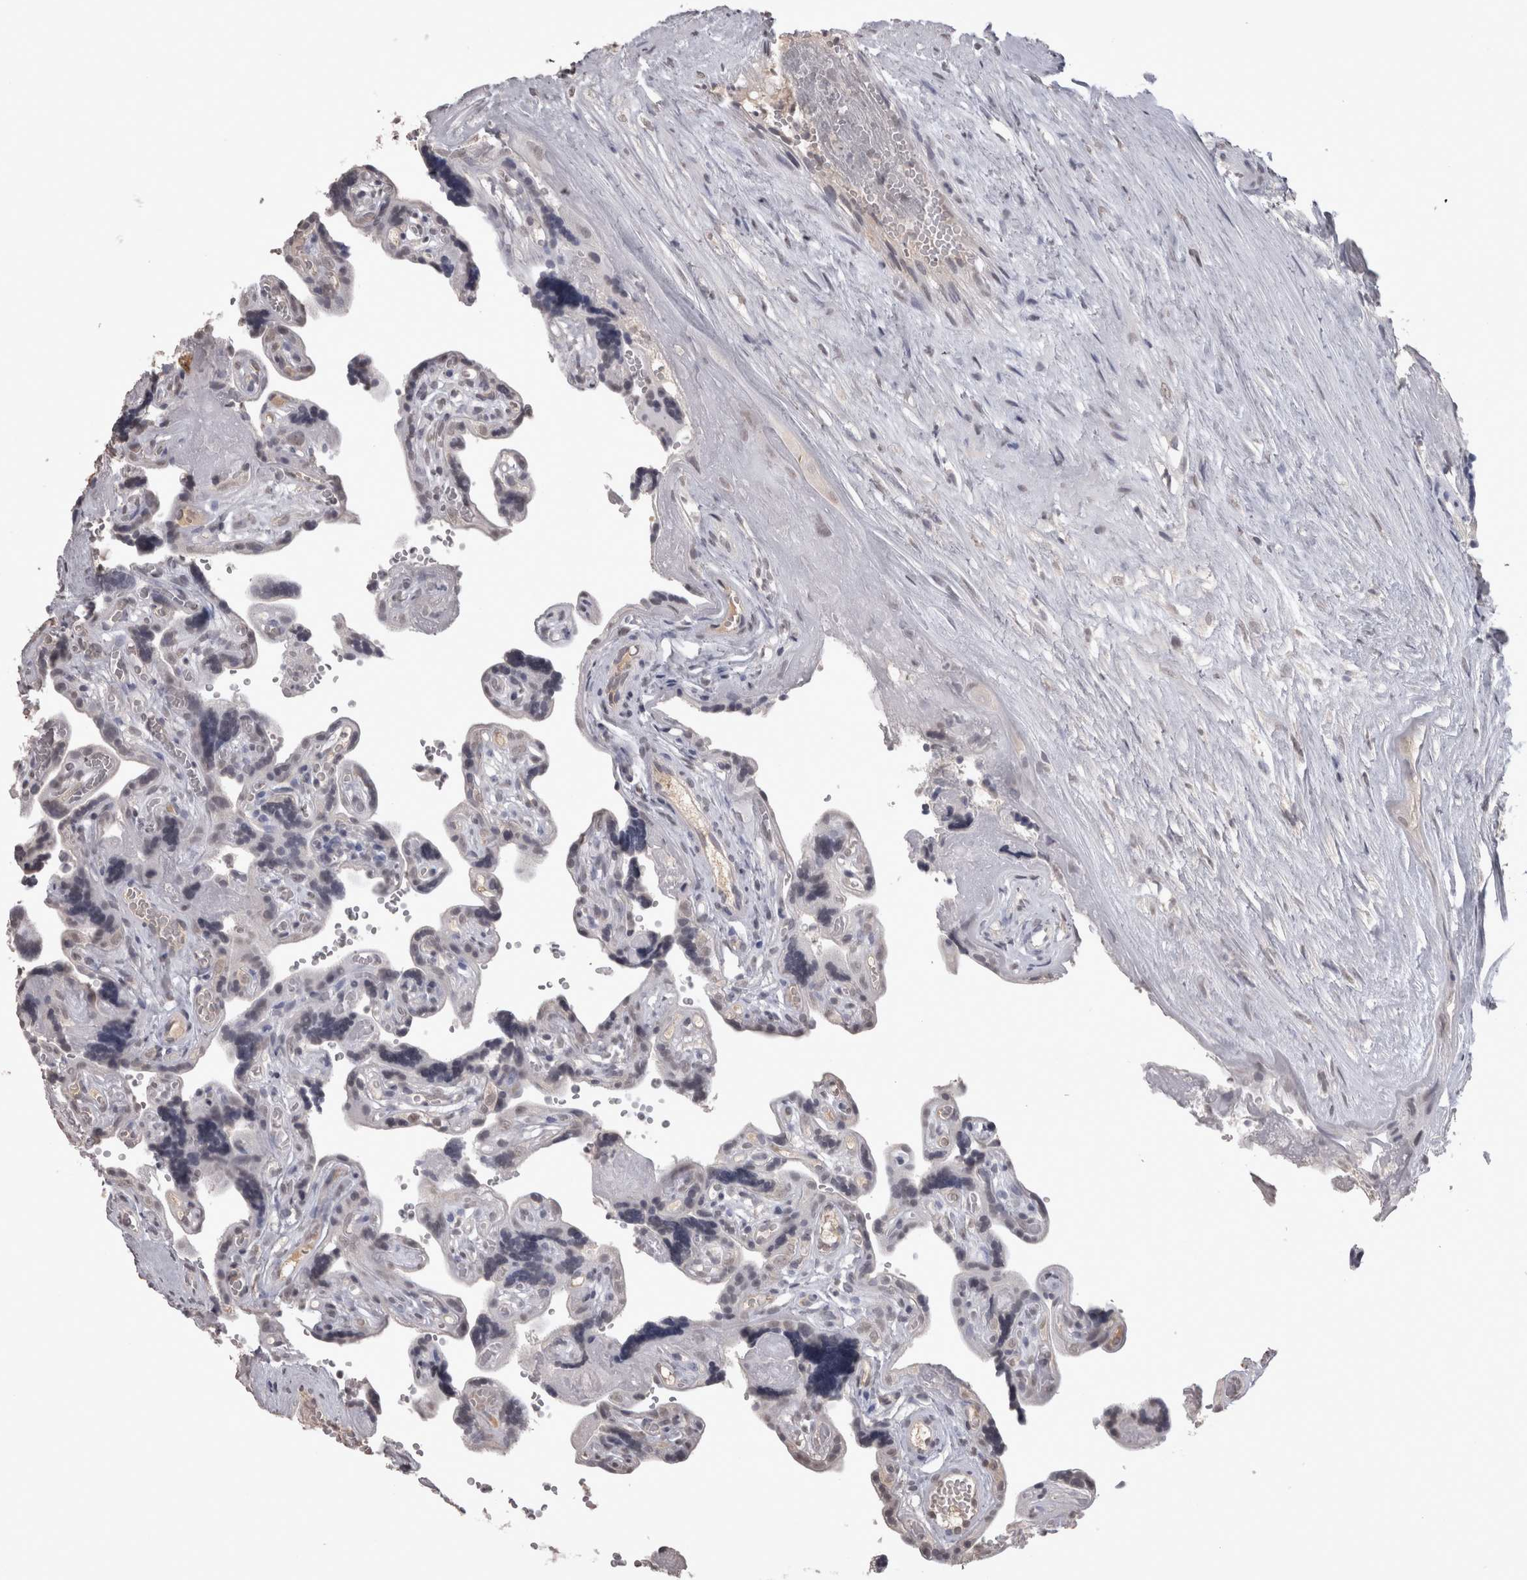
{"staining": {"intensity": "weak", "quantity": "<25%", "location": "nuclear"}, "tissue": "placenta", "cell_type": "Trophoblastic cells", "image_type": "normal", "snomed": [{"axis": "morphology", "description": "Normal tissue, NOS"}, {"axis": "topography", "description": "Placenta"}], "caption": "A high-resolution image shows IHC staining of normal placenta, which shows no significant expression in trophoblastic cells.", "gene": "LAX1", "patient": {"sex": "female", "age": 30}}